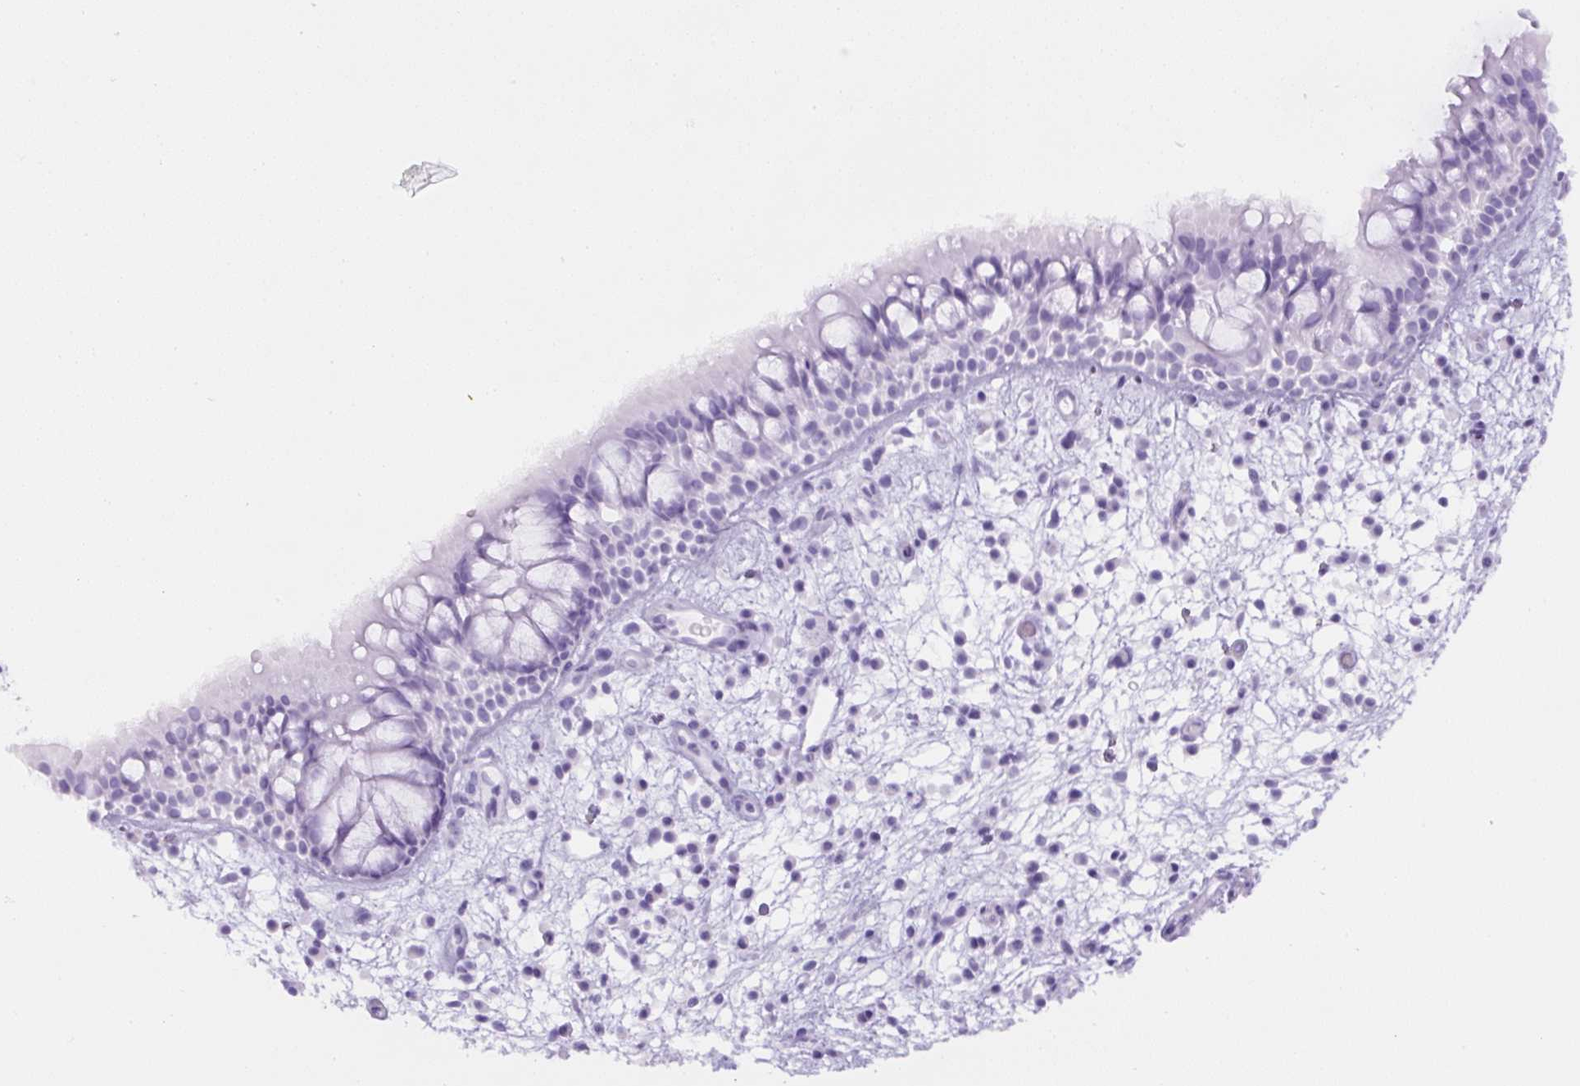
{"staining": {"intensity": "negative", "quantity": "none", "location": "none"}, "tissue": "nasopharynx", "cell_type": "Respiratory epithelial cells", "image_type": "normal", "snomed": [{"axis": "morphology", "description": "Normal tissue, NOS"}, {"axis": "morphology", "description": "Inflammation, NOS"}, {"axis": "topography", "description": "Nasopharynx"}], "caption": "An IHC histopathology image of benign nasopharynx is shown. There is no staining in respiratory epithelial cells of nasopharynx.", "gene": "TMEM151B", "patient": {"sex": "male", "age": 54}}